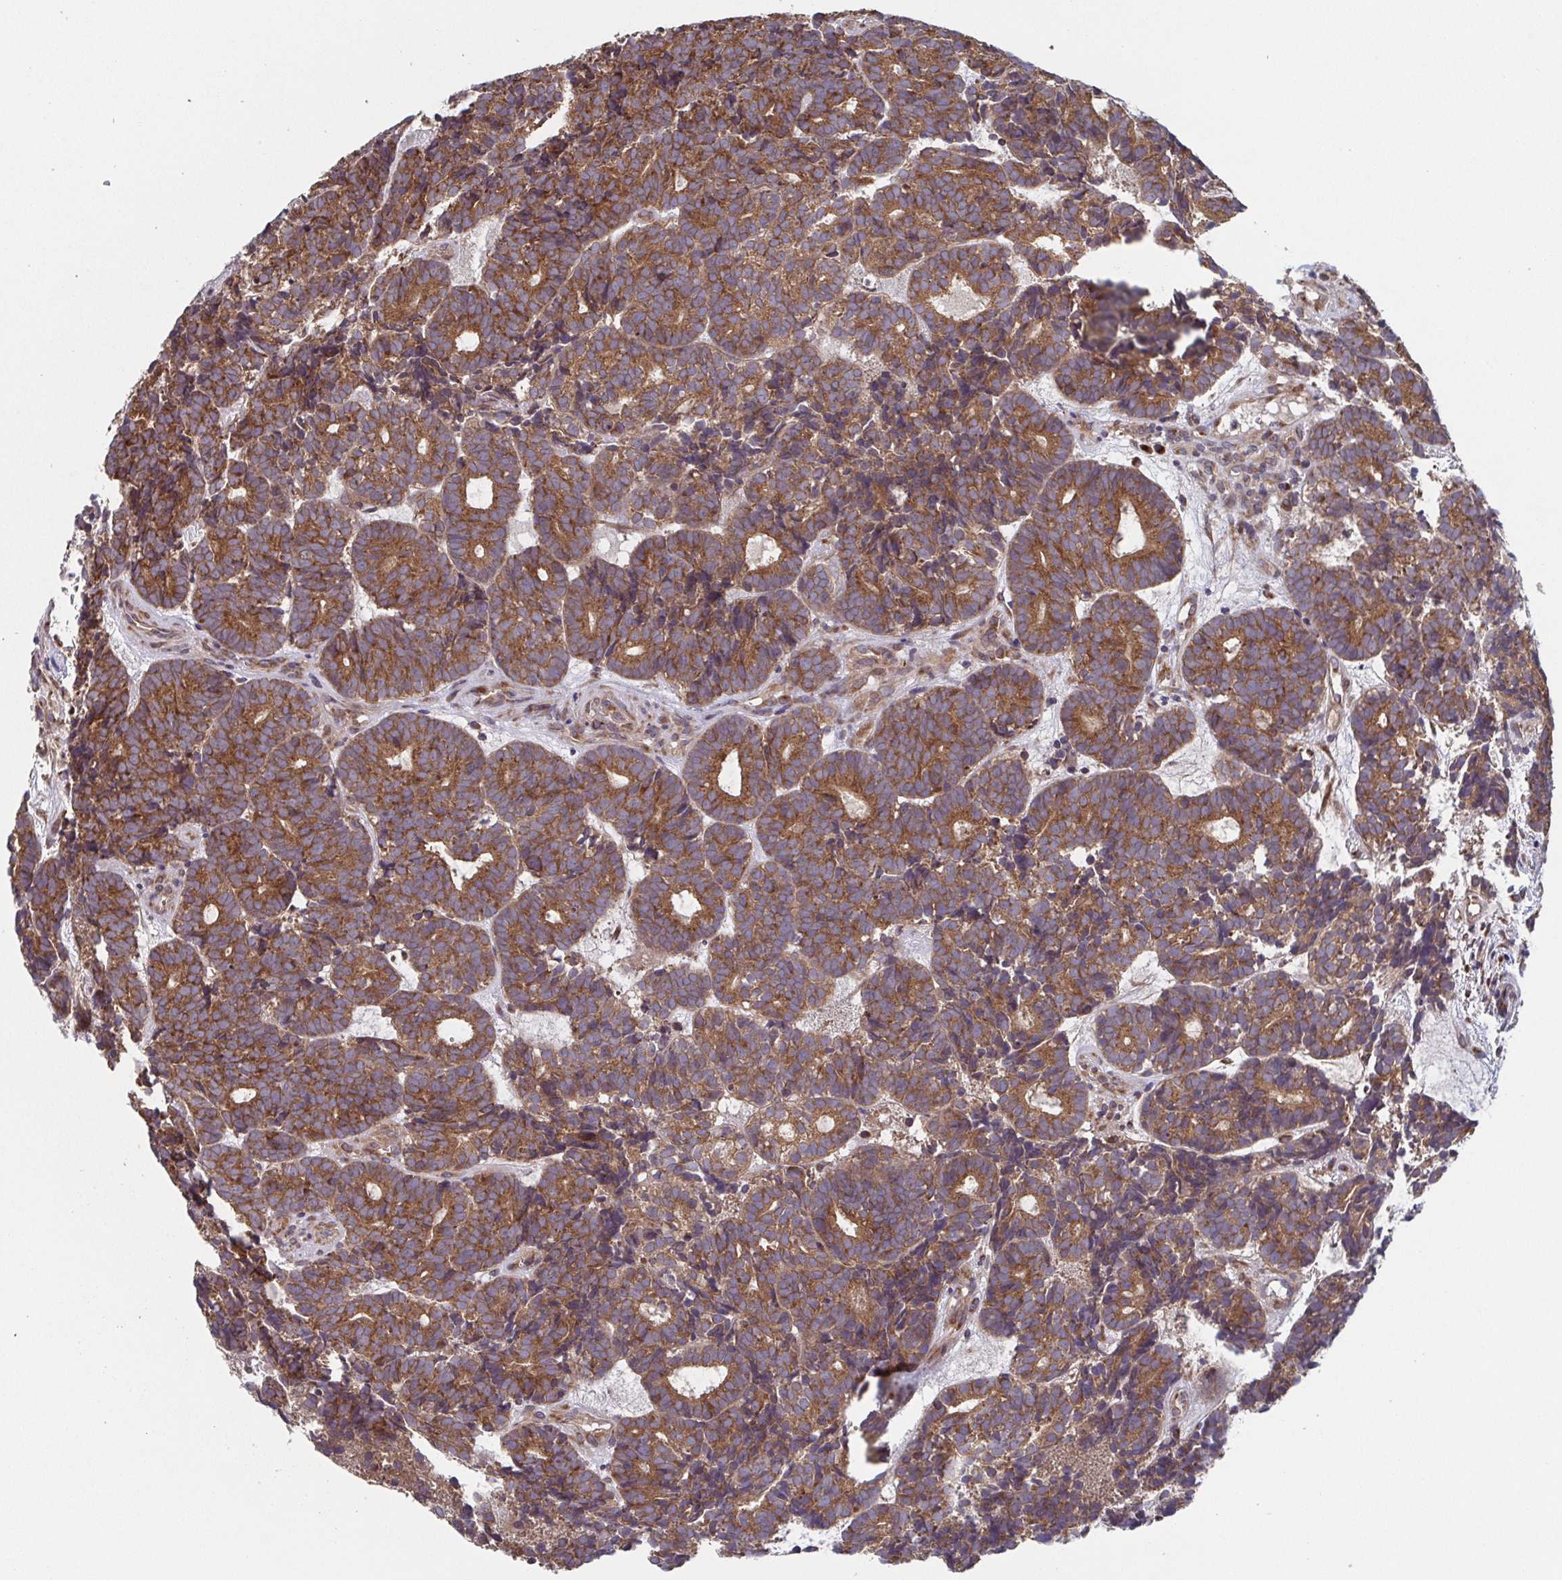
{"staining": {"intensity": "strong", "quantity": ">75%", "location": "cytoplasmic/membranous"}, "tissue": "head and neck cancer", "cell_type": "Tumor cells", "image_type": "cancer", "snomed": [{"axis": "morphology", "description": "Adenocarcinoma, NOS"}, {"axis": "topography", "description": "Head-Neck"}], "caption": "Strong cytoplasmic/membranous staining is identified in approximately >75% of tumor cells in head and neck cancer (adenocarcinoma).", "gene": "COPB1", "patient": {"sex": "female", "age": 81}}